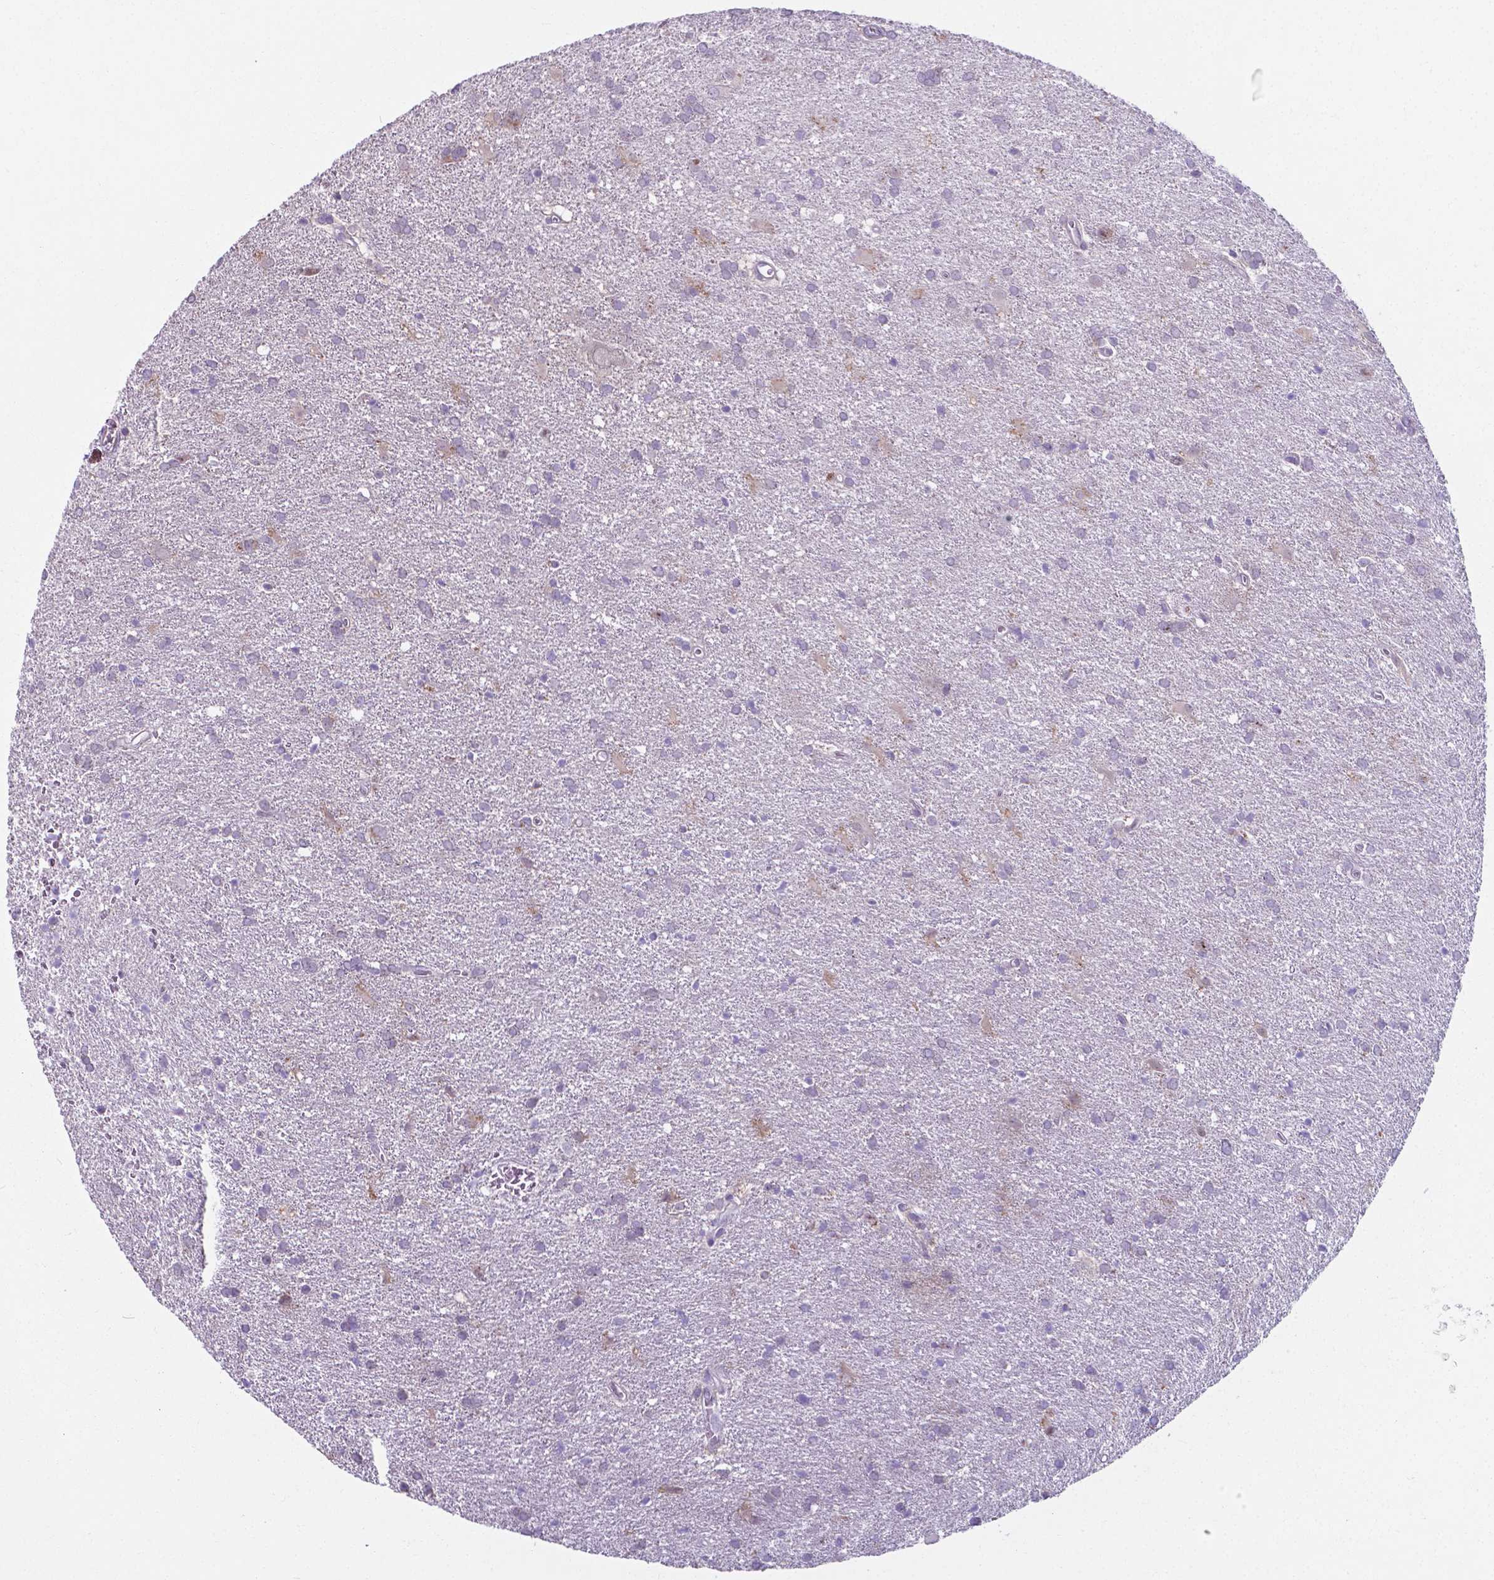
{"staining": {"intensity": "negative", "quantity": "none", "location": "none"}, "tissue": "glioma", "cell_type": "Tumor cells", "image_type": "cancer", "snomed": [{"axis": "morphology", "description": "Glioma, malignant, Low grade"}, {"axis": "topography", "description": "Brain"}], "caption": "IHC photomicrograph of neoplastic tissue: human malignant glioma (low-grade) stained with DAB (3,3'-diaminobenzidine) exhibits no significant protein expression in tumor cells.", "gene": "AP5B1", "patient": {"sex": "male", "age": 66}}